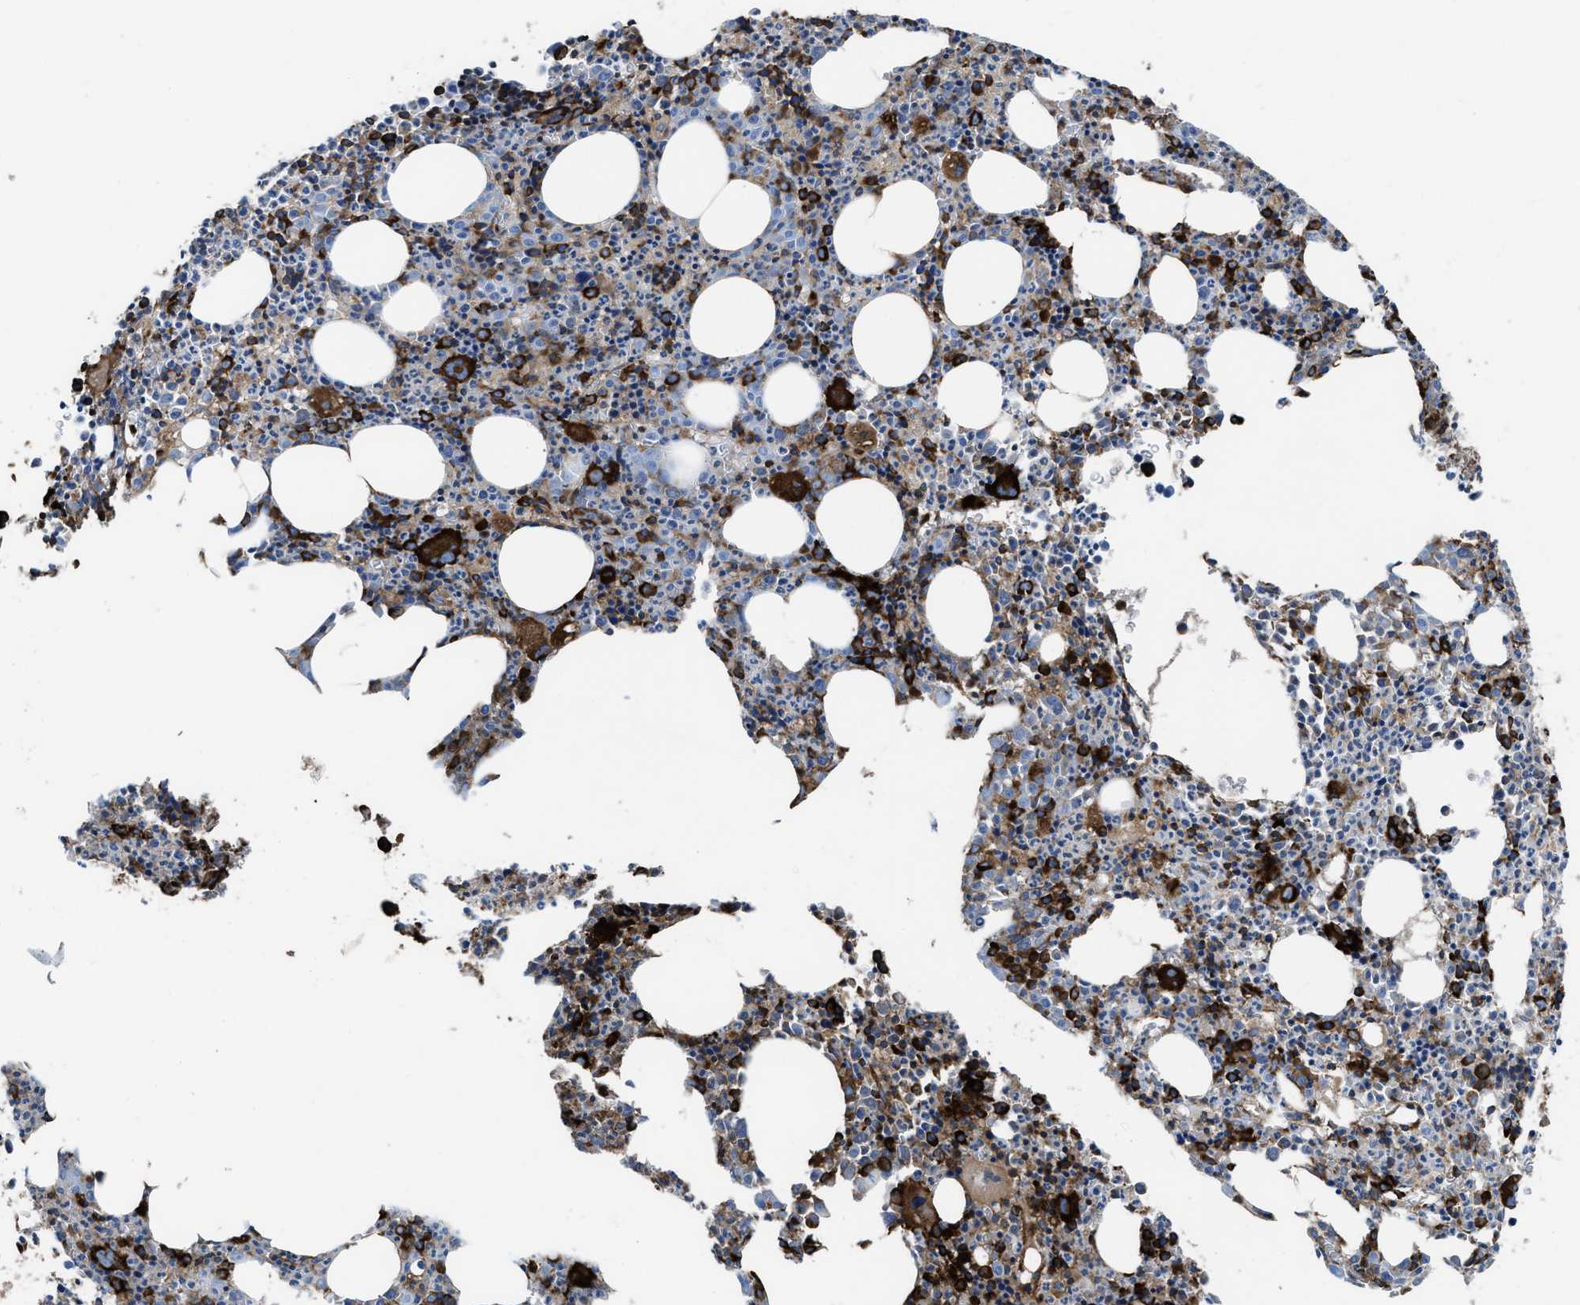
{"staining": {"intensity": "strong", "quantity": "25%-75%", "location": "cytoplasmic/membranous"}, "tissue": "bone marrow", "cell_type": "Hematopoietic cells", "image_type": "normal", "snomed": [{"axis": "morphology", "description": "Normal tissue, NOS"}, {"axis": "morphology", "description": "Inflammation, NOS"}, {"axis": "topography", "description": "Bone marrow"}], "caption": "A high-resolution image shows IHC staining of unremarkable bone marrow, which demonstrates strong cytoplasmic/membranous staining in about 25%-75% of hematopoietic cells.", "gene": "CAPRIN1", "patient": {"sex": "male", "age": 31}}